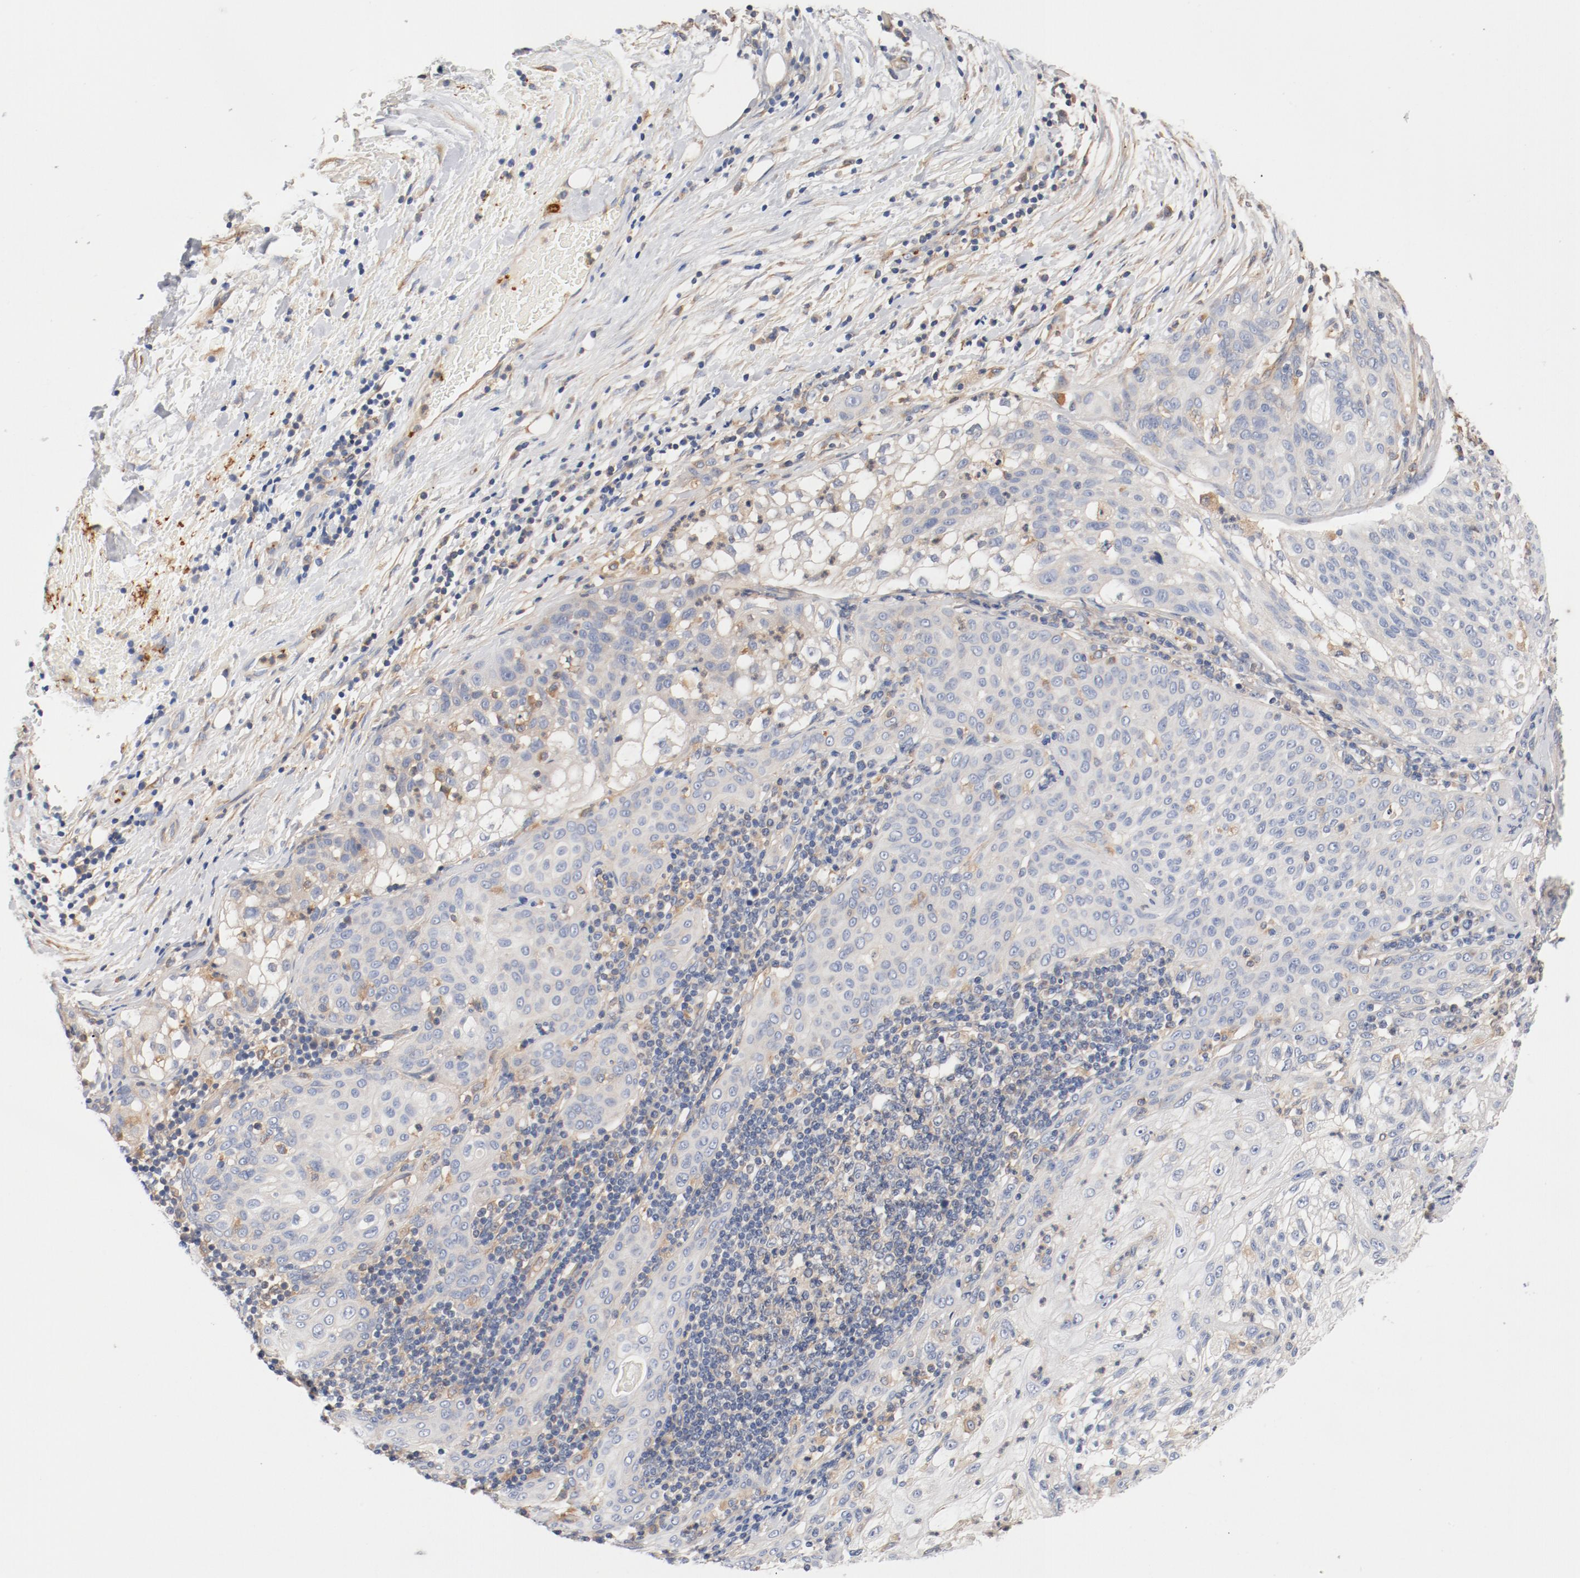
{"staining": {"intensity": "negative", "quantity": "none", "location": "none"}, "tissue": "lung cancer", "cell_type": "Tumor cells", "image_type": "cancer", "snomed": [{"axis": "morphology", "description": "Inflammation, NOS"}, {"axis": "morphology", "description": "Squamous cell carcinoma, NOS"}, {"axis": "topography", "description": "Lymph node"}, {"axis": "topography", "description": "Soft tissue"}, {"axis": "topography", "description": "Lung"}], "caption": "Tumor cells are negative for protein expression in human lung cancer (squamous cell carcinoma).", "gene": "ILK", "patient": {"sex": "male", "age": 66}}